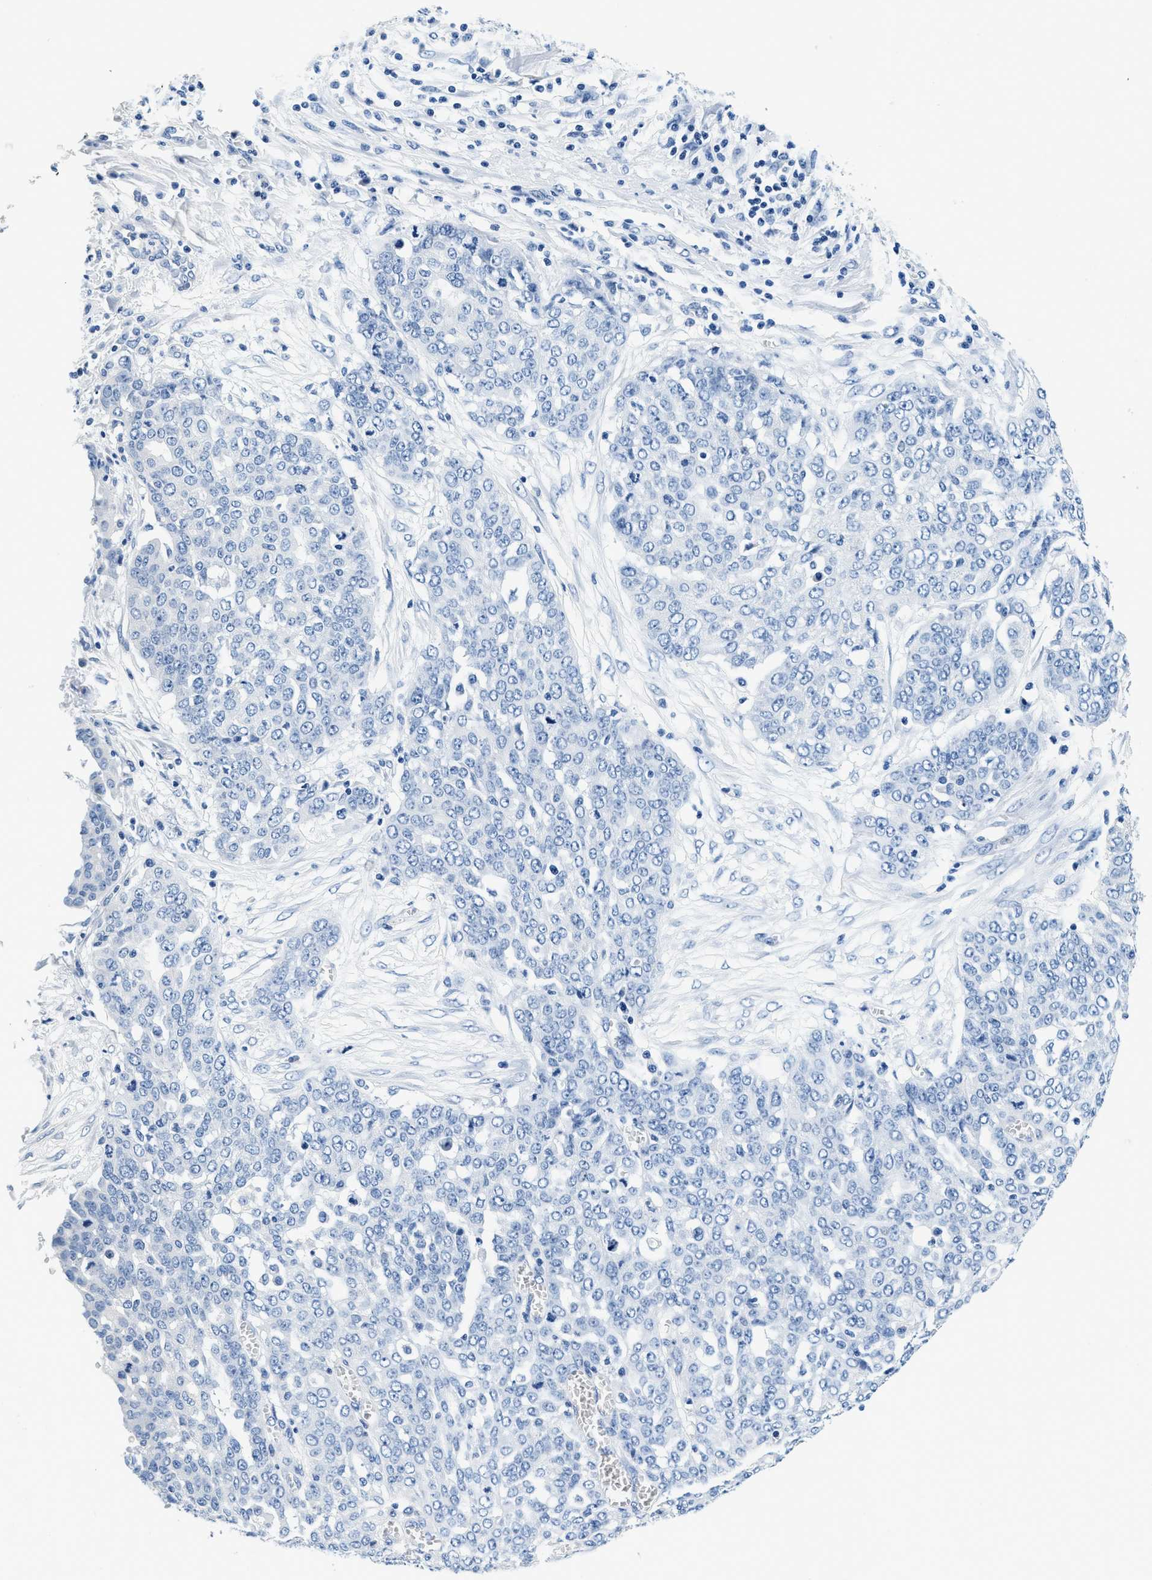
{"staining": {"intensity": "negative", "quantity": "none", "location": "none"}, "tissue": "ovarian cancer", "cell_type": "Tumor cells", "image_type": "cancer", "snomed": [{"axis": "morphology", "description": "Cystadenocarcinoma, serous, NOS"}, {"axis": "topography", "description": "Soft tissue"}, {"axis": "topography", "description": "Ovary"}], "caption": "Immunohistochemistry of ovarian serous cystadenocarcinoma demonstrates no expression in tumor cells.", "gene": "GSTM3", "patient": {"sex": "female", "age": 57}}